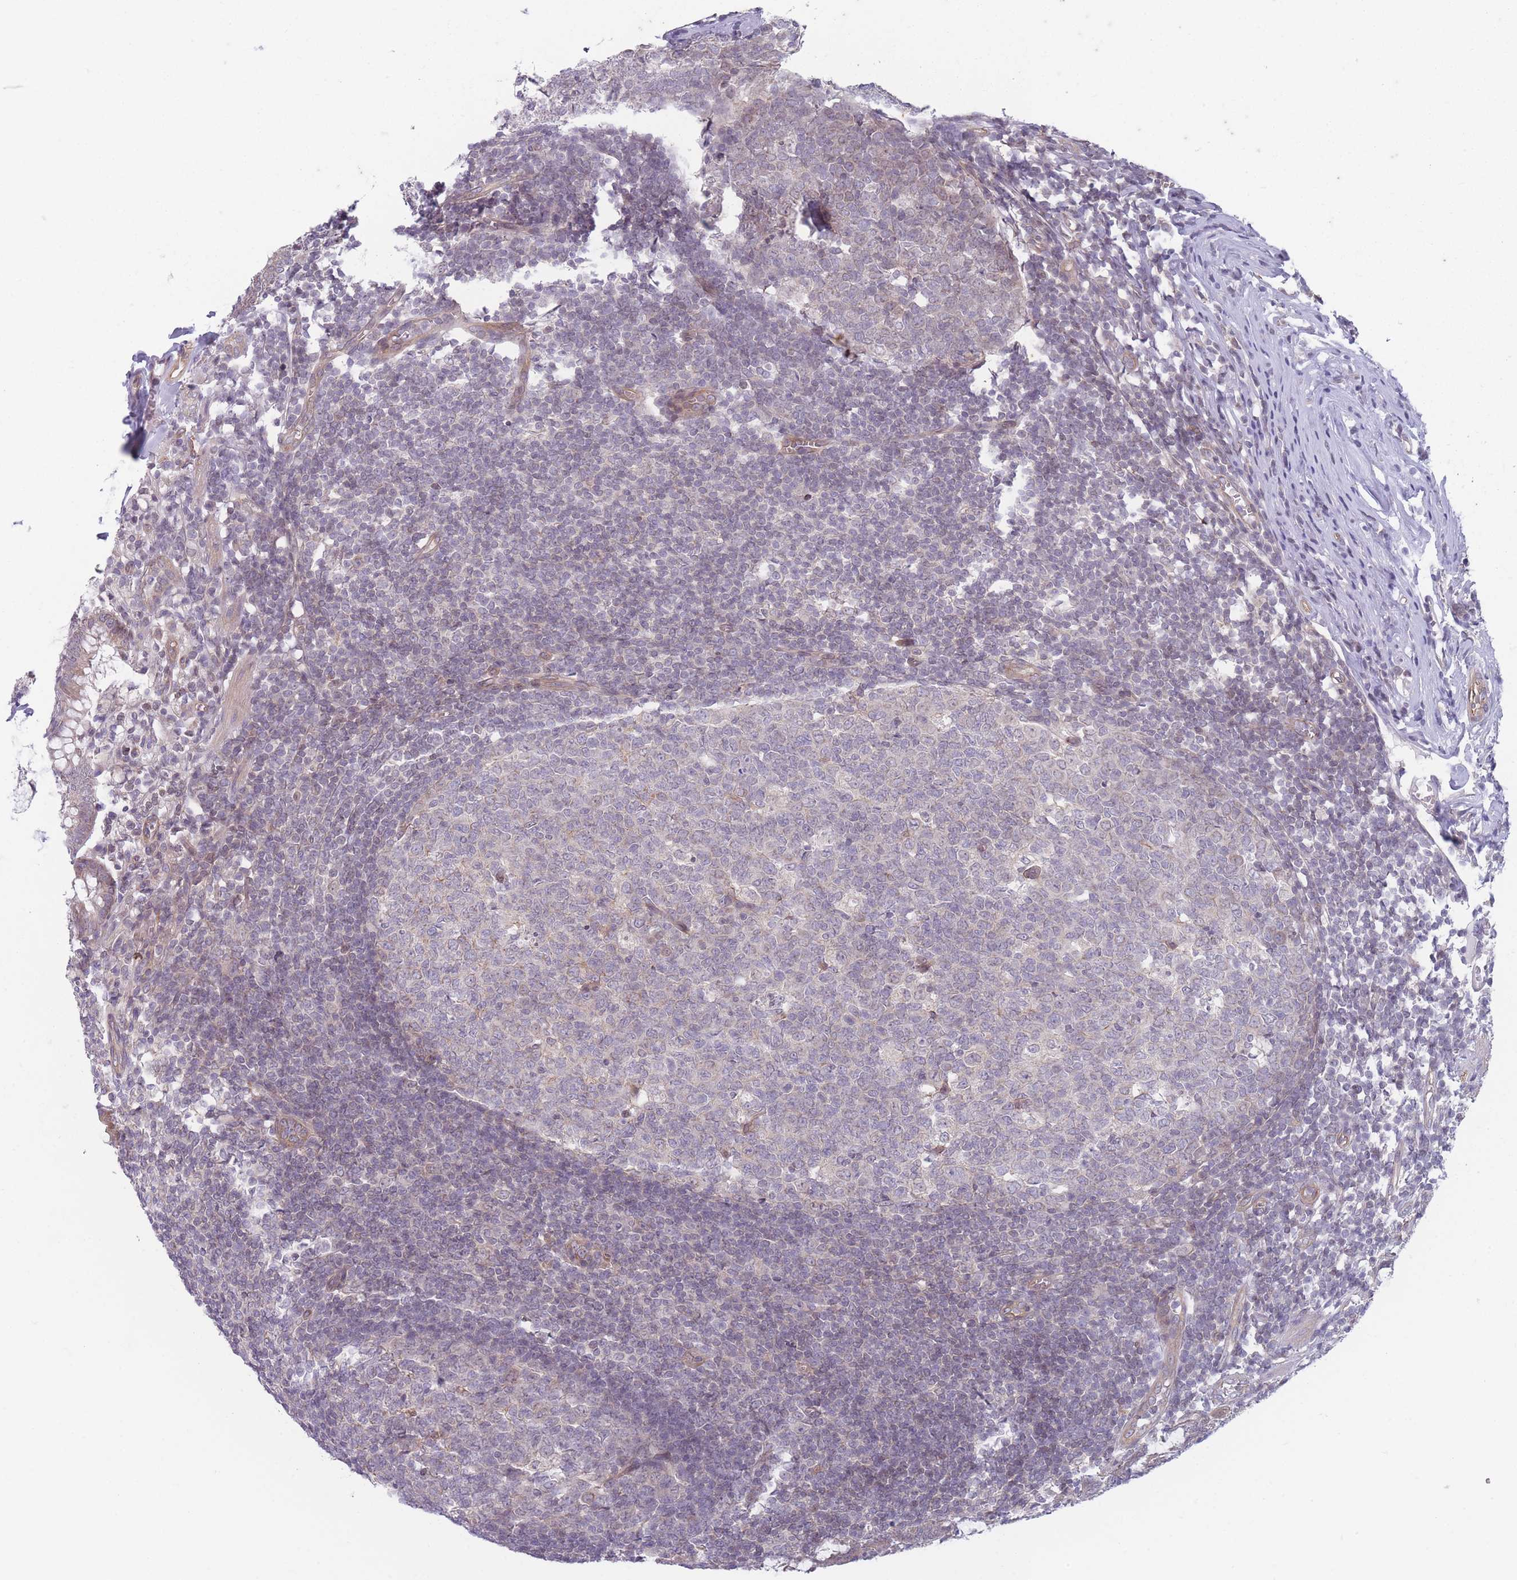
{"staining": {"intensity": "moderate", "quantity": "<25%", "location": "cytoplasmic/membranous"}, "tissue": "appendix", "cell_type": "Glandular cells", "image_type": "normal", "snomed": [{"axis": "morphology", "description": "Normal tissue, NOS"}, {"axis": "topography", "description": "Appendix"}], "caption": "A photomicrograph of human appendix stained for a protein reveals moderate cytoplasmic/membranous brown staining in glandular cells. The staining was performed using DAB (3,3'-diaminobenzidine), with brown indicating positive protein expression. Nuclei are stained blue with hematoxylin.", "gene": "VRK2", "patient": {"sex": "male", "age": 56}}